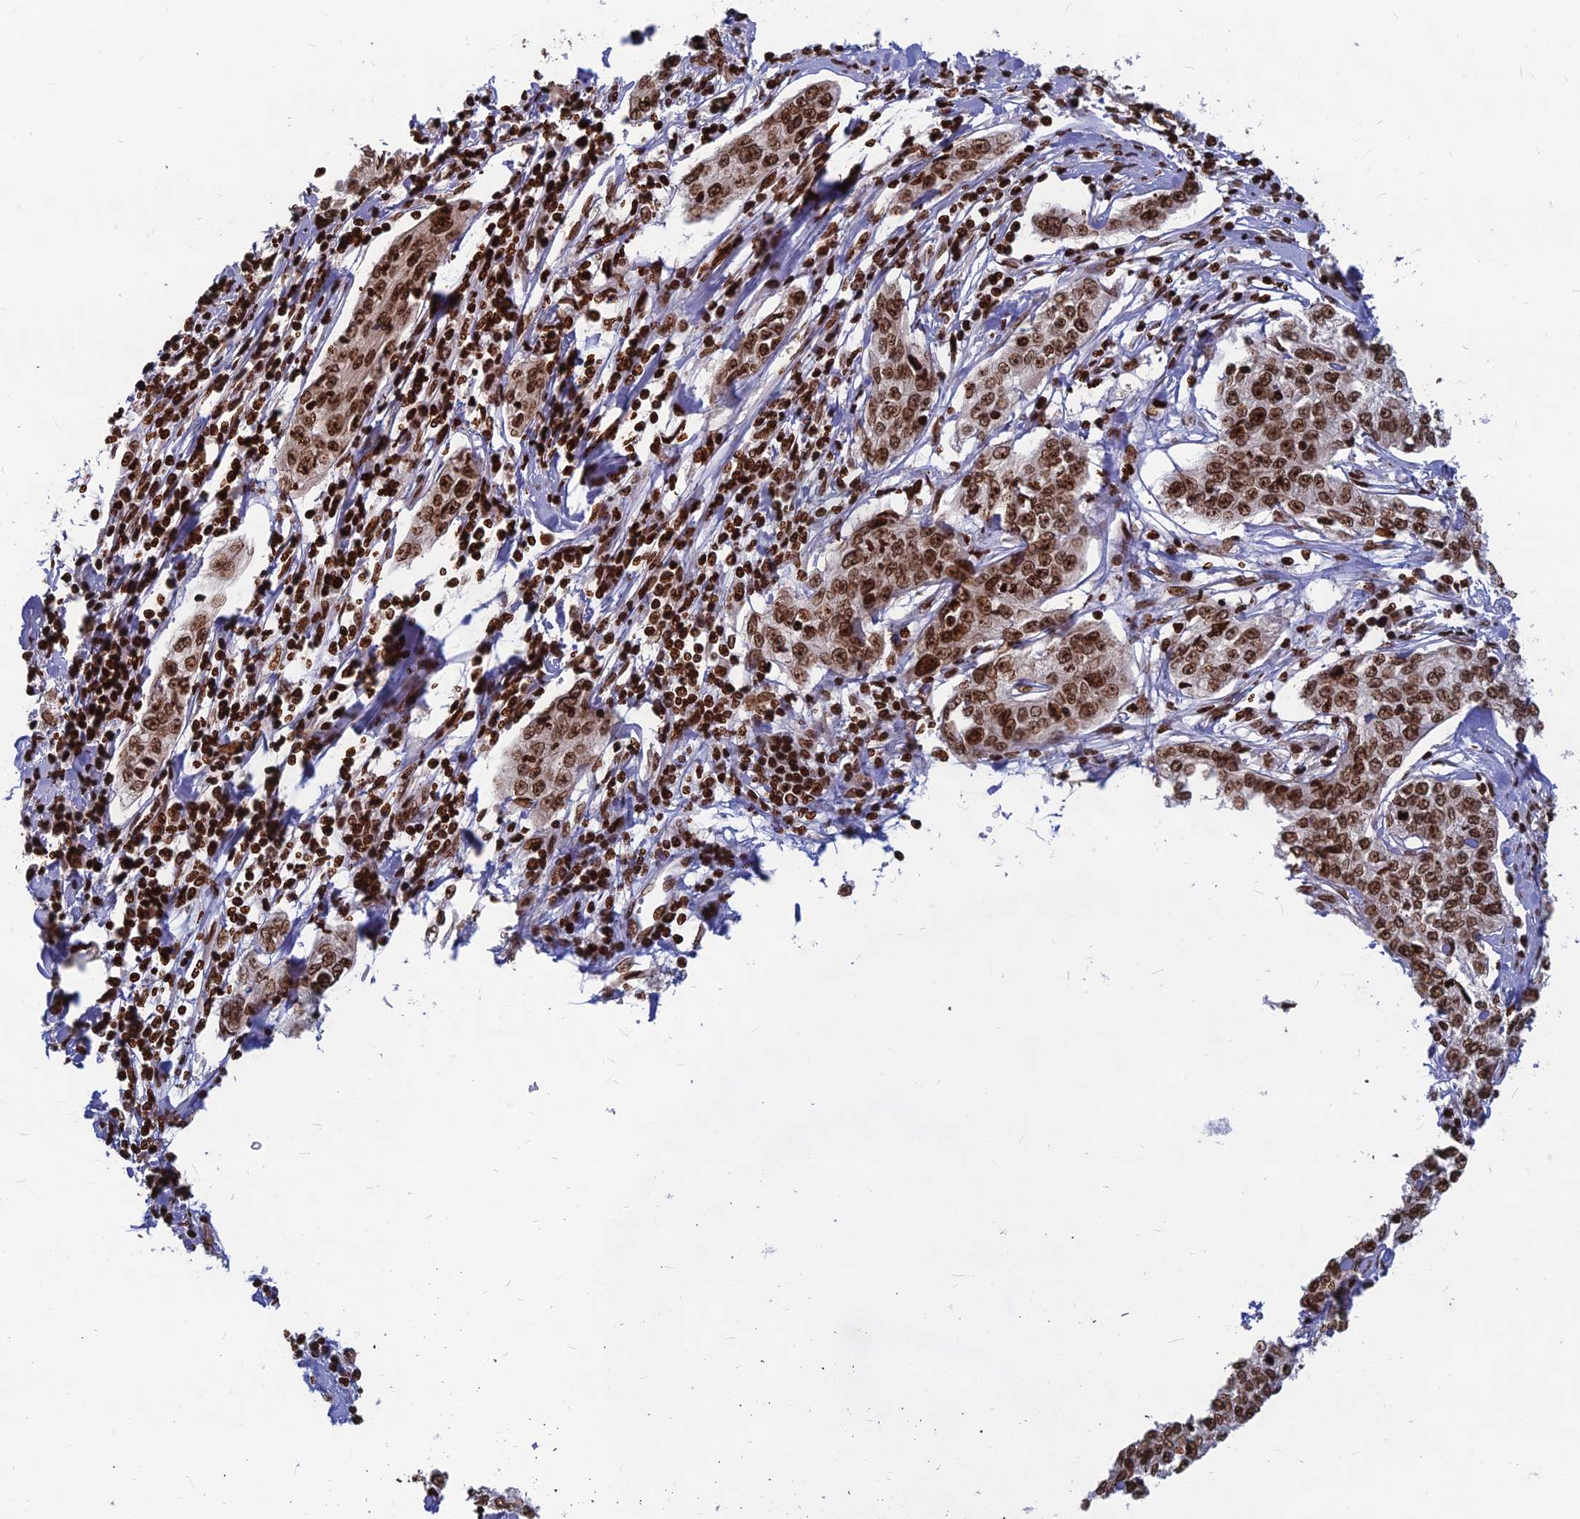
{"staining": {"intensity": "moderate", "quantity": ">75%", "location": "nuclear"}, "tissue": "cervical cancer", "cell_type": "Tumor cells", "image_type": "cancer", "snomed": [{"axis": "morphology", "description": "Squamous cell carcinoma, NOS"}, {"axis": "topography", "description": "Cervix"}], "caption": "A medium amount of moderate nuclear staining is appreciated in about >75% of tumor cells in cervical cancer tissue. The staining is performed using DAB brown chromogen to label protein expression. The nuclei are counter-stained blue using hematoxylin.", "gene": "TET2", "patient": {"sex": "female", "age": 35}}